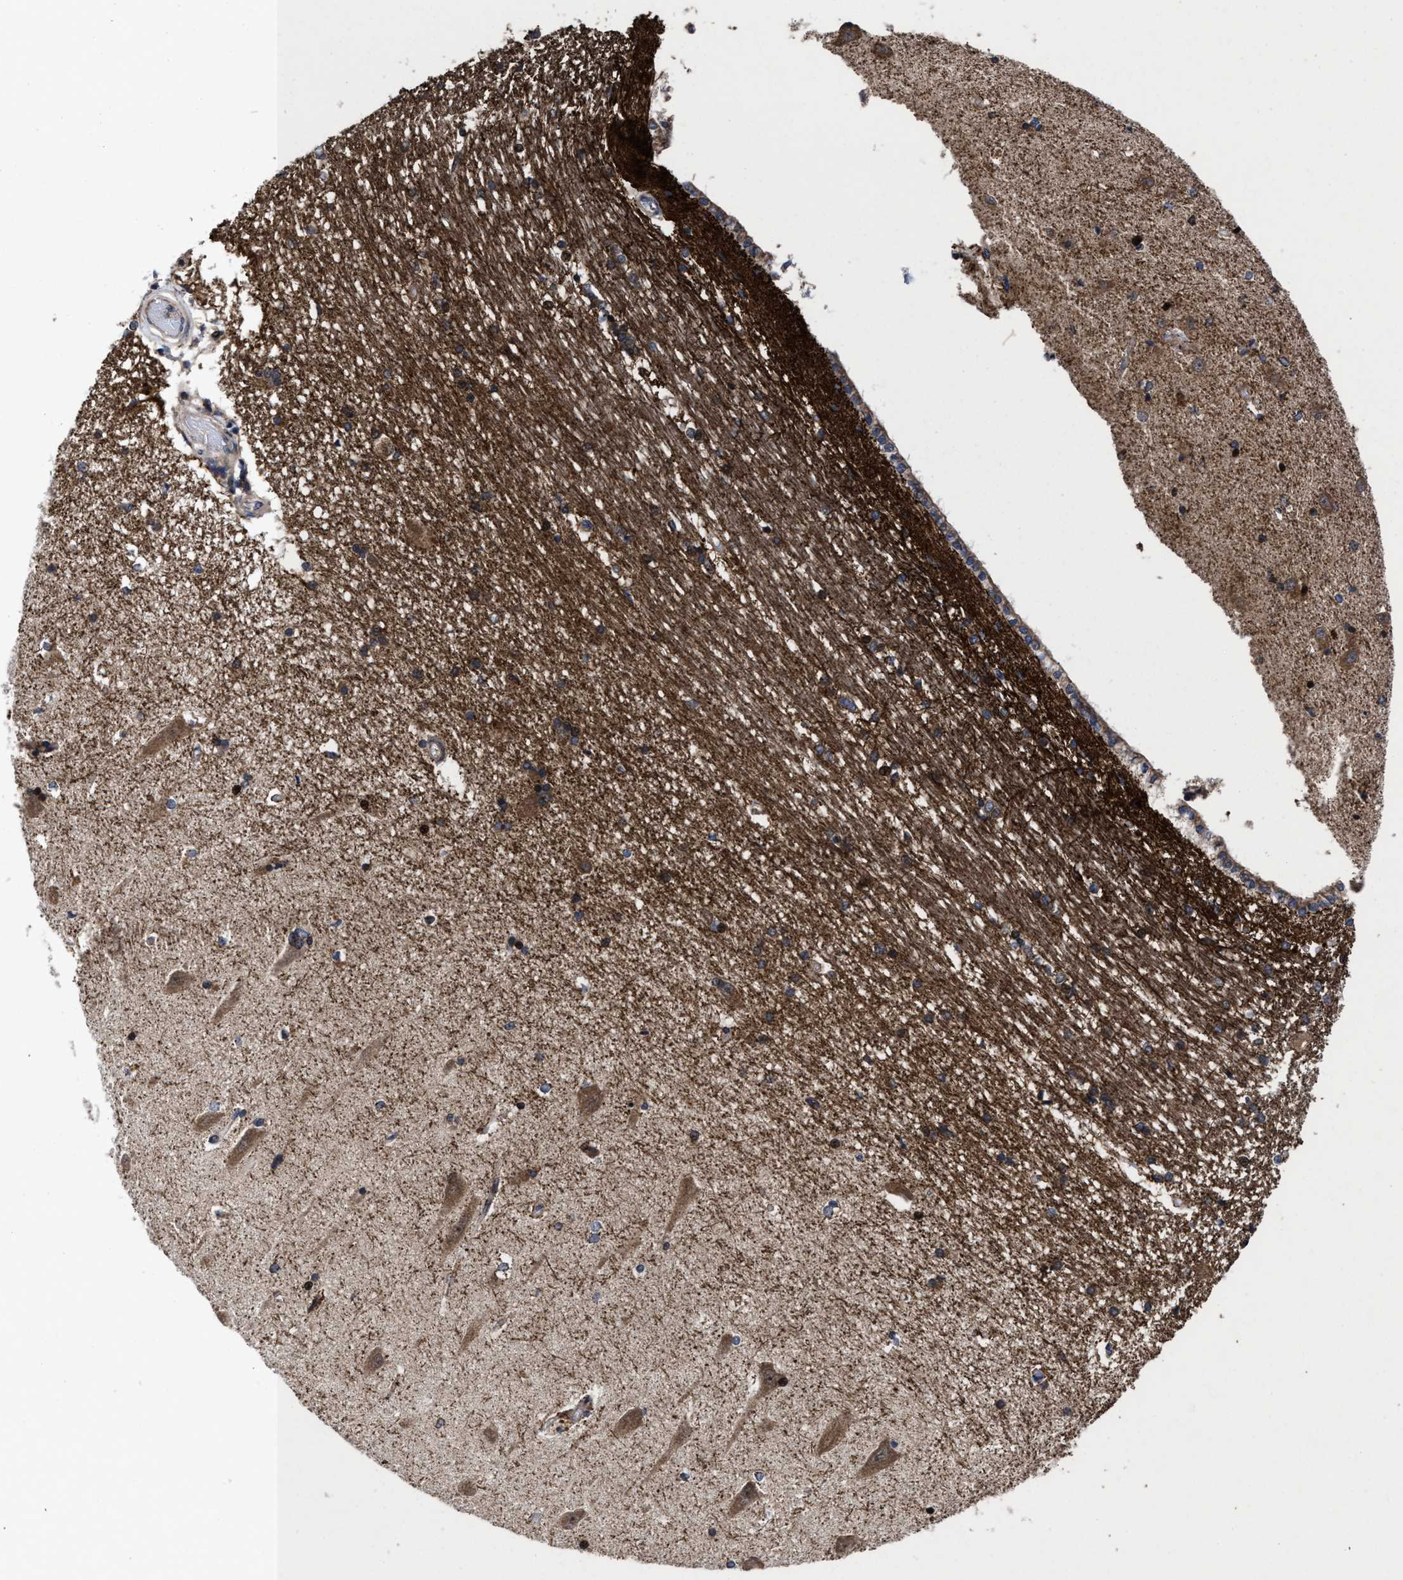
{"staining": {"intensity": "strong", "quantity": ">75%", "location": "cytoplasmic/membranous,nuclear"}, "tissue": "hippocampus", "cell_type": "Glial cells", "image_type": "normal", "snomed": [{"axis": "morphology", "description": "Normal tissue, NOS"}, {"axis": "topography", "description": "Hippocampus"}], "caption": "This micrograph shows immunohistochemistry staining of unremarkable human hippocampus, with high strong cytoplasmic/membranous,nuclear expression in approximately >75% of glial cells.", "gene": "MRPL50", "patient": {"sex": "male", "age": 45}}